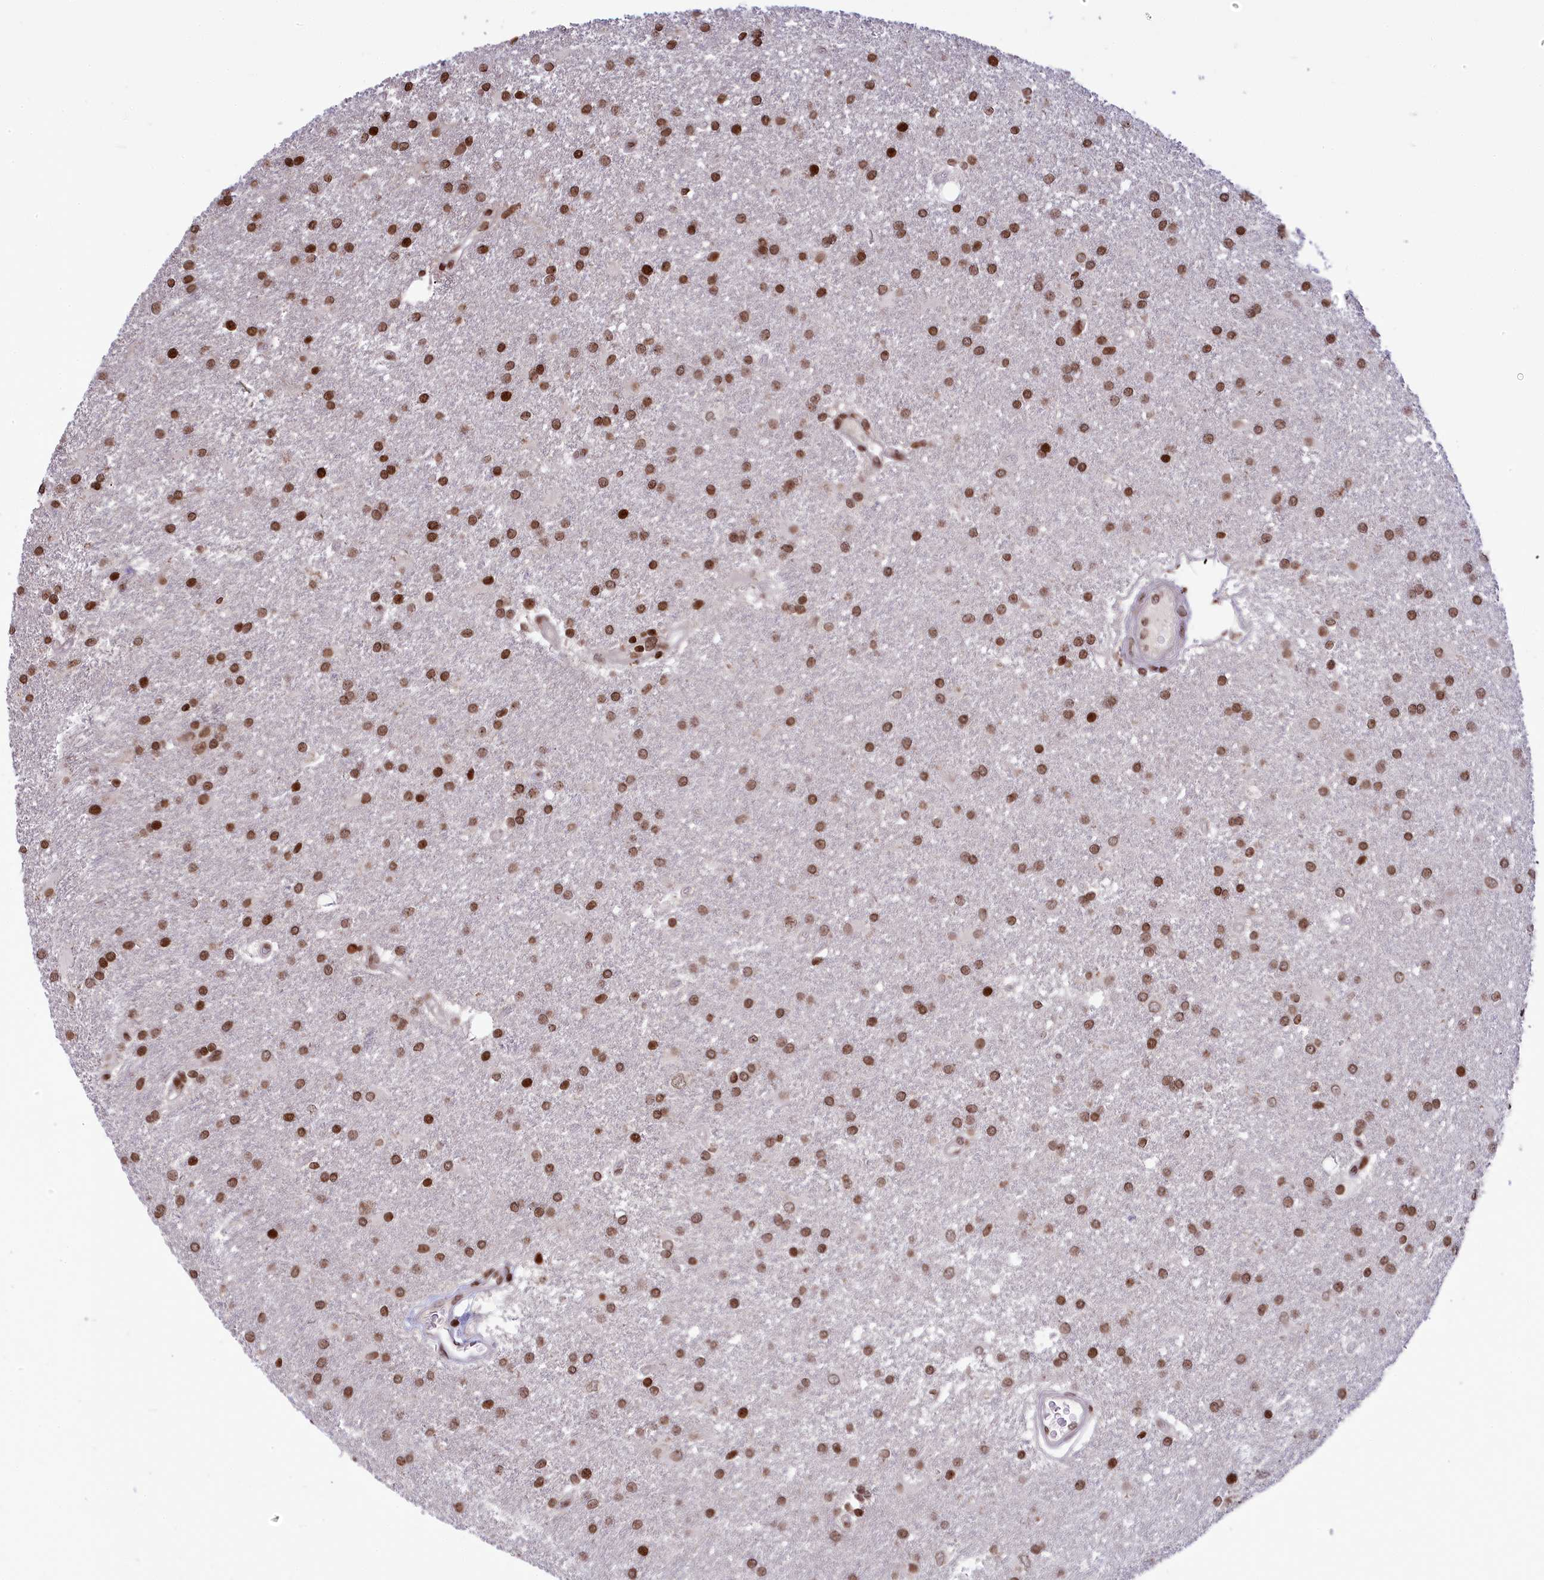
{"staining": {"intensity": "moderate", "quantity": ">75%", "location": "nuclear"}, "tissue": "glioma", "cell_type": "Tumor cells", "image_type": "cancer", "snomed": [{"axis": "morphology", "description": "Glioma, malignant, Low grade"}, {"axis": "topography", "description": "Brain"}], "caption": "Brown immunohistochemical staining in human malignant glioma (low-grade) displays moderate nuclear positivity in about >75% of tumor cells.", "gene": "TET2", "patient": {"sex": "male", "age": 66}}